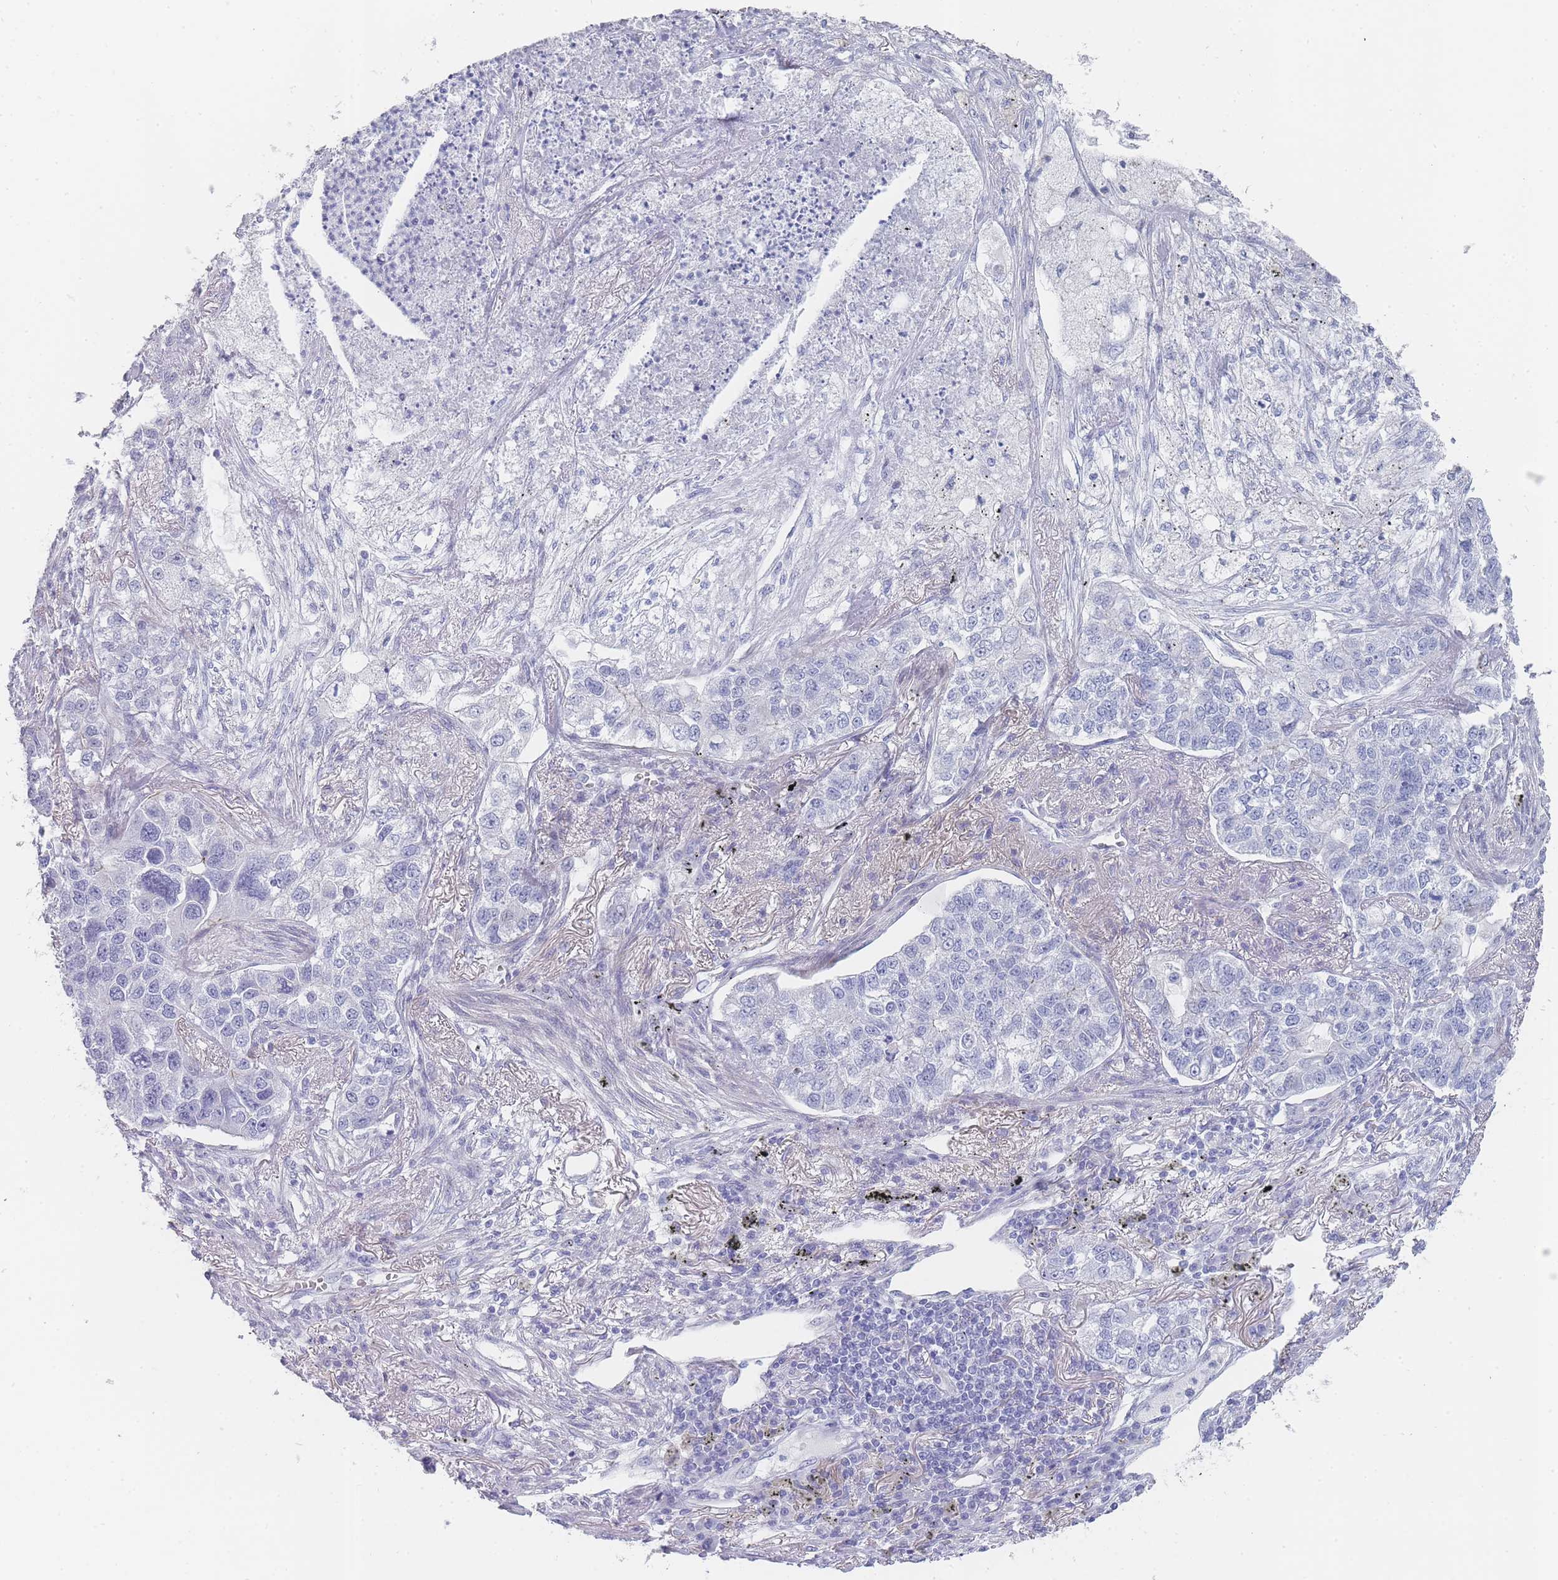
{"staining": {"intensity": "negative", "quantity": "none", "location": "none"}, "tissue": "lung cancer", "cell_type": "Tumor cells", "image_type": "cancer", "snomed": [{"axis": "morphology", "description": "Adenocarcinoma, NOS"}, {"axis": "topography", "description": "Lung"}], "caption": "Image shows no significant protein staining in tumor cells of lung adenocarcinoma.", "gene": "IMPG1", "patient": {"sex": "male", "age": 49}}